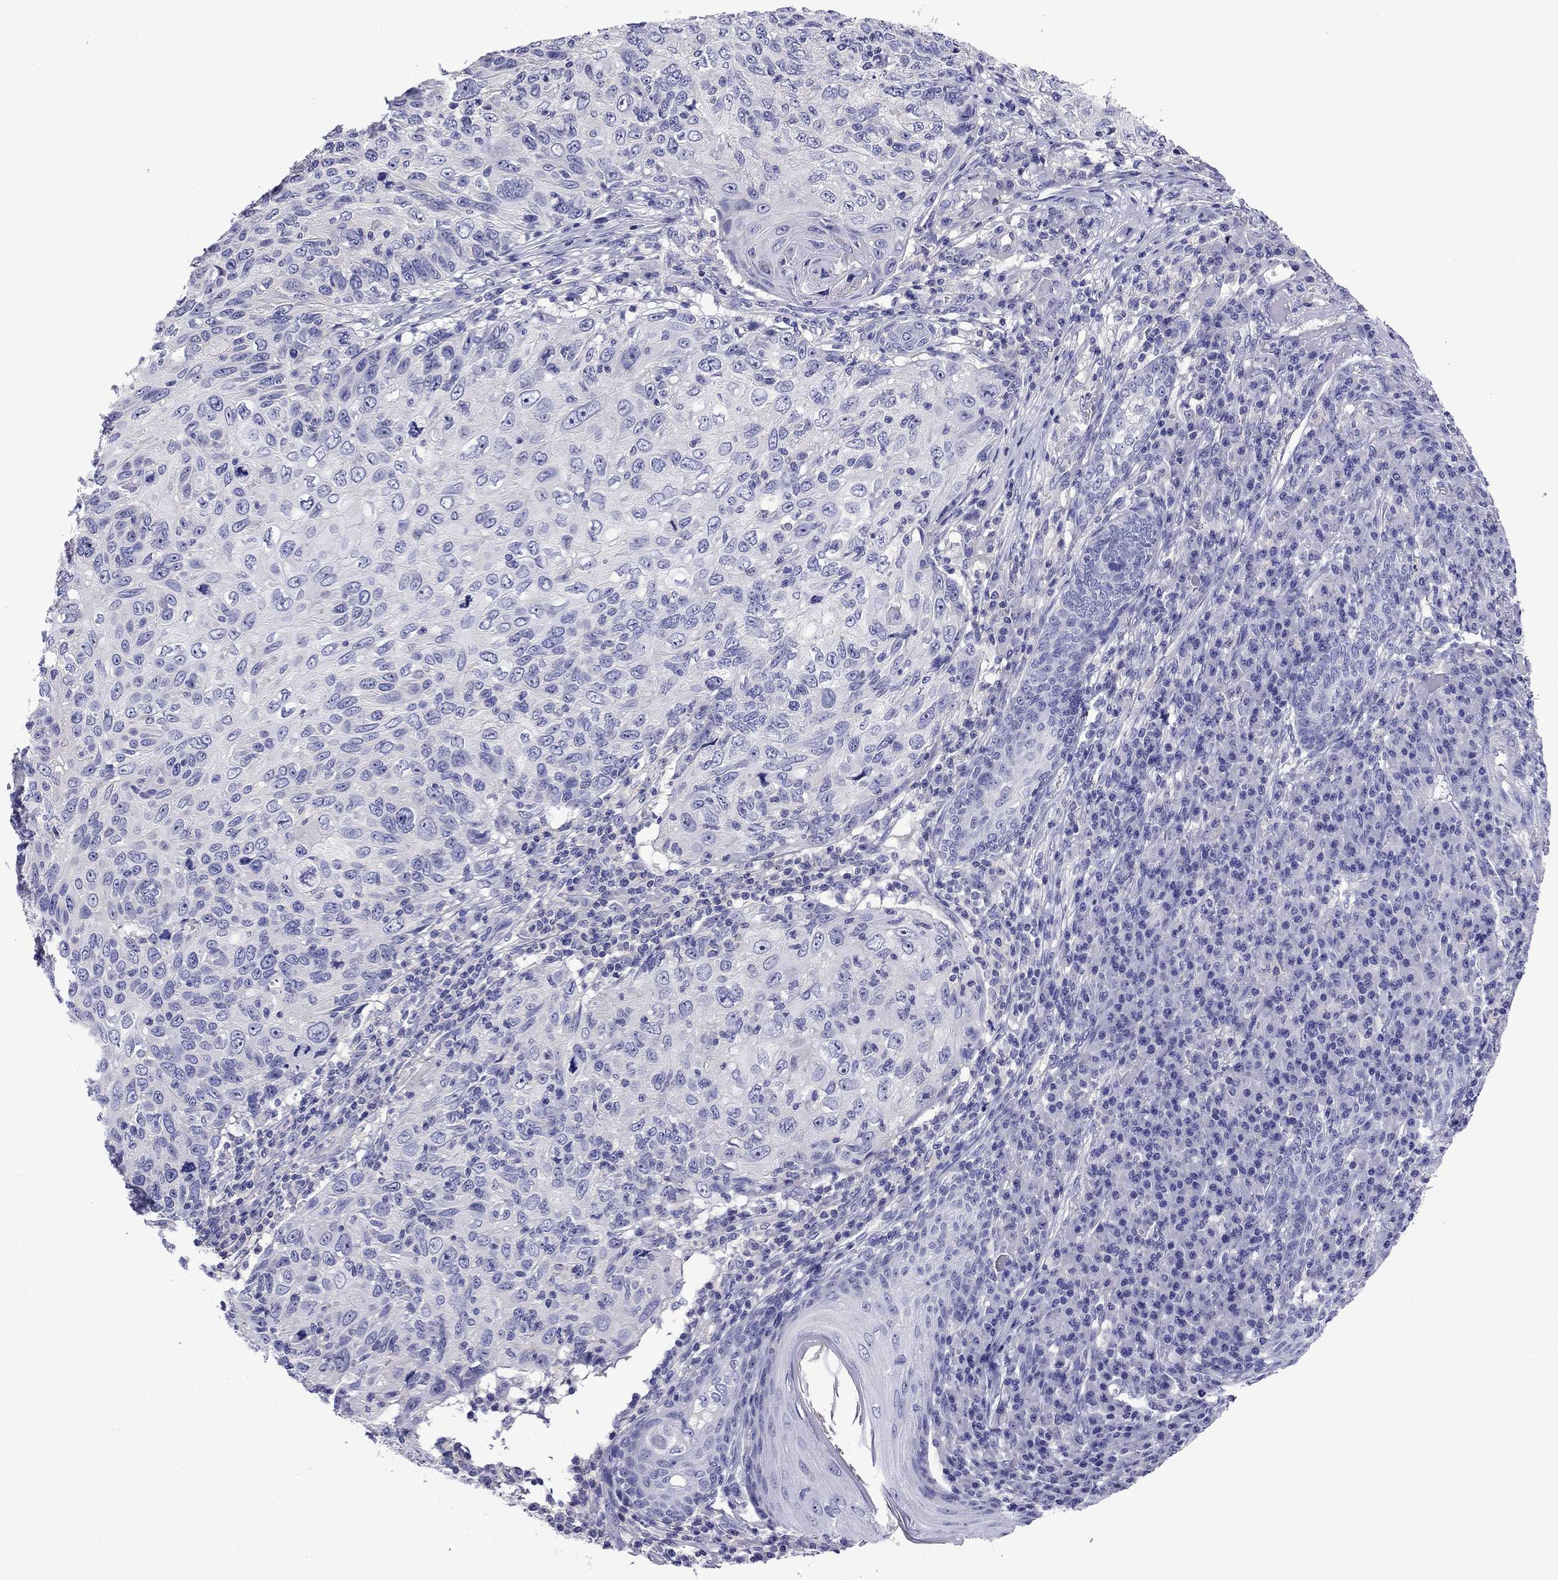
{"staining": {"intensity": "negative", "quantity": "none", "location": "none"}, "tissue": "skin cancer", "cell_type": "Tumor cells", "image_type": "cancer", "snomed": [{"axis": "morphology", "description": "Squamous cell carcinoma, NOS"}, {"axis": "topography", "description": "Skin"}], "caption": "DAB (3,3'-diaminobenzidine) immunohistochemical staining of skin cancer (squamous cell carcinoma) shows no significant positivity in tumor cells.", "gene": "SCG2", "patient": {"sex": "male", "age": 92}}